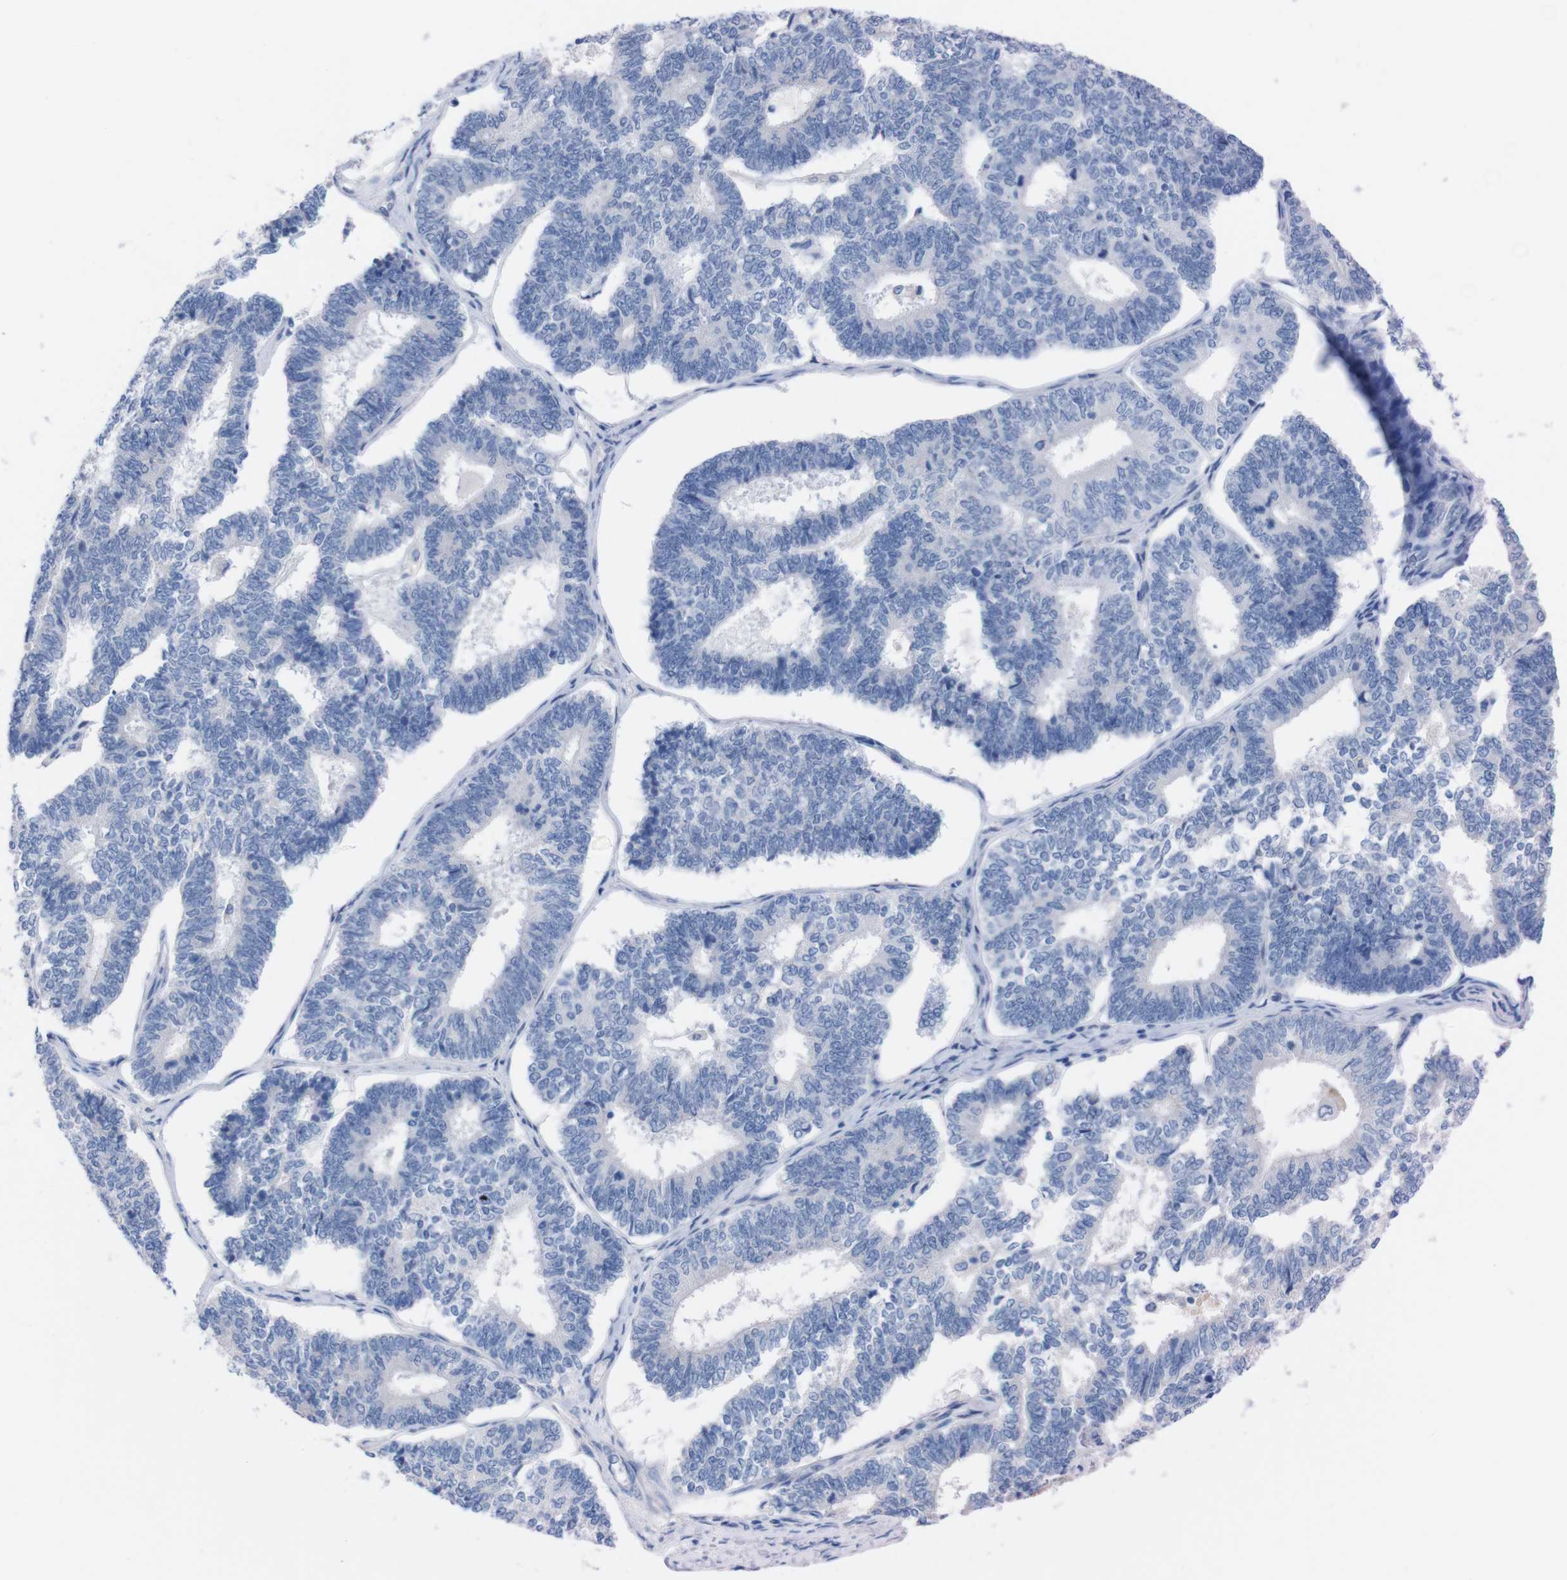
{"staining": {"intensity": "negative", "quantity": "none", "location": "none"}, "tissue": "endometrial cancer", "cell_type": "Tumor cells", "image_type": "cancer", "snomed": [{"axis": "morphology", "description": "Adenocarcinoma, NOS"}, {"axis": "topography", "description": "Endometrium"}], "caption": "An immunohistochemistry micrograph of endometrial adenocarcinoma is shown. There is no staining in tumor cells of endometrial adenocarcinoma. (DAB (3,3'-diaminobenzidine) immunohistochemistry with hematoxylin counter stain).", "gene": "TMEM243", "patient": {"sex": "female", "age": 70}}